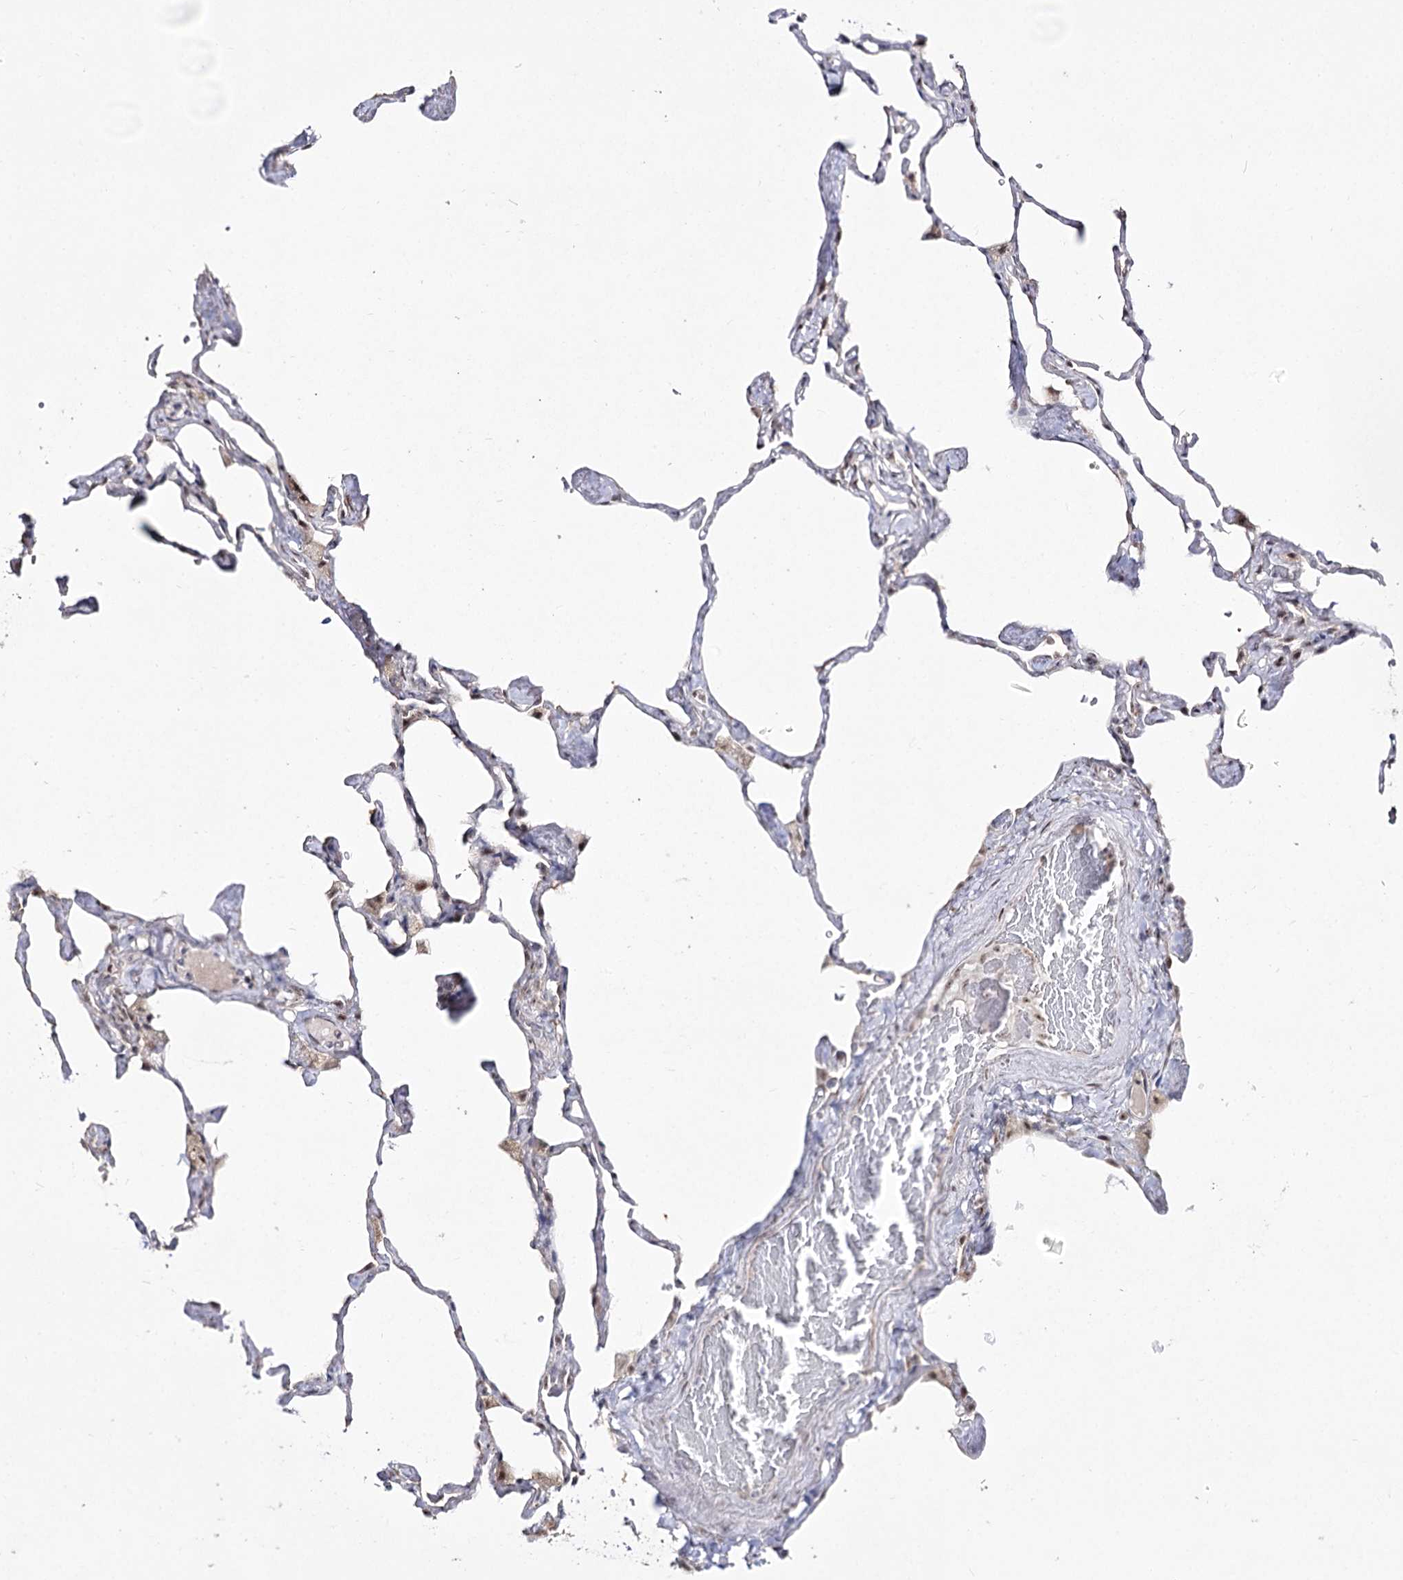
{"staining": {"intensity": "negative", "quantity": "none", "location": "none"}, "tissue": "lung", "cell_type": "Alveolar cells", "image_type": "normal", "snomed": [{"axis": "morphology", "description": "Normal tissue, NOS"}, {"axis": "topography", "description": "Lung"}], "caption": "Immunohistochemistry image of benign lung stained for a protein (brown), which shows no expression in alveolar cells.", "gene": "DDX50", "patient": {"sex": "male", "age": 65}}